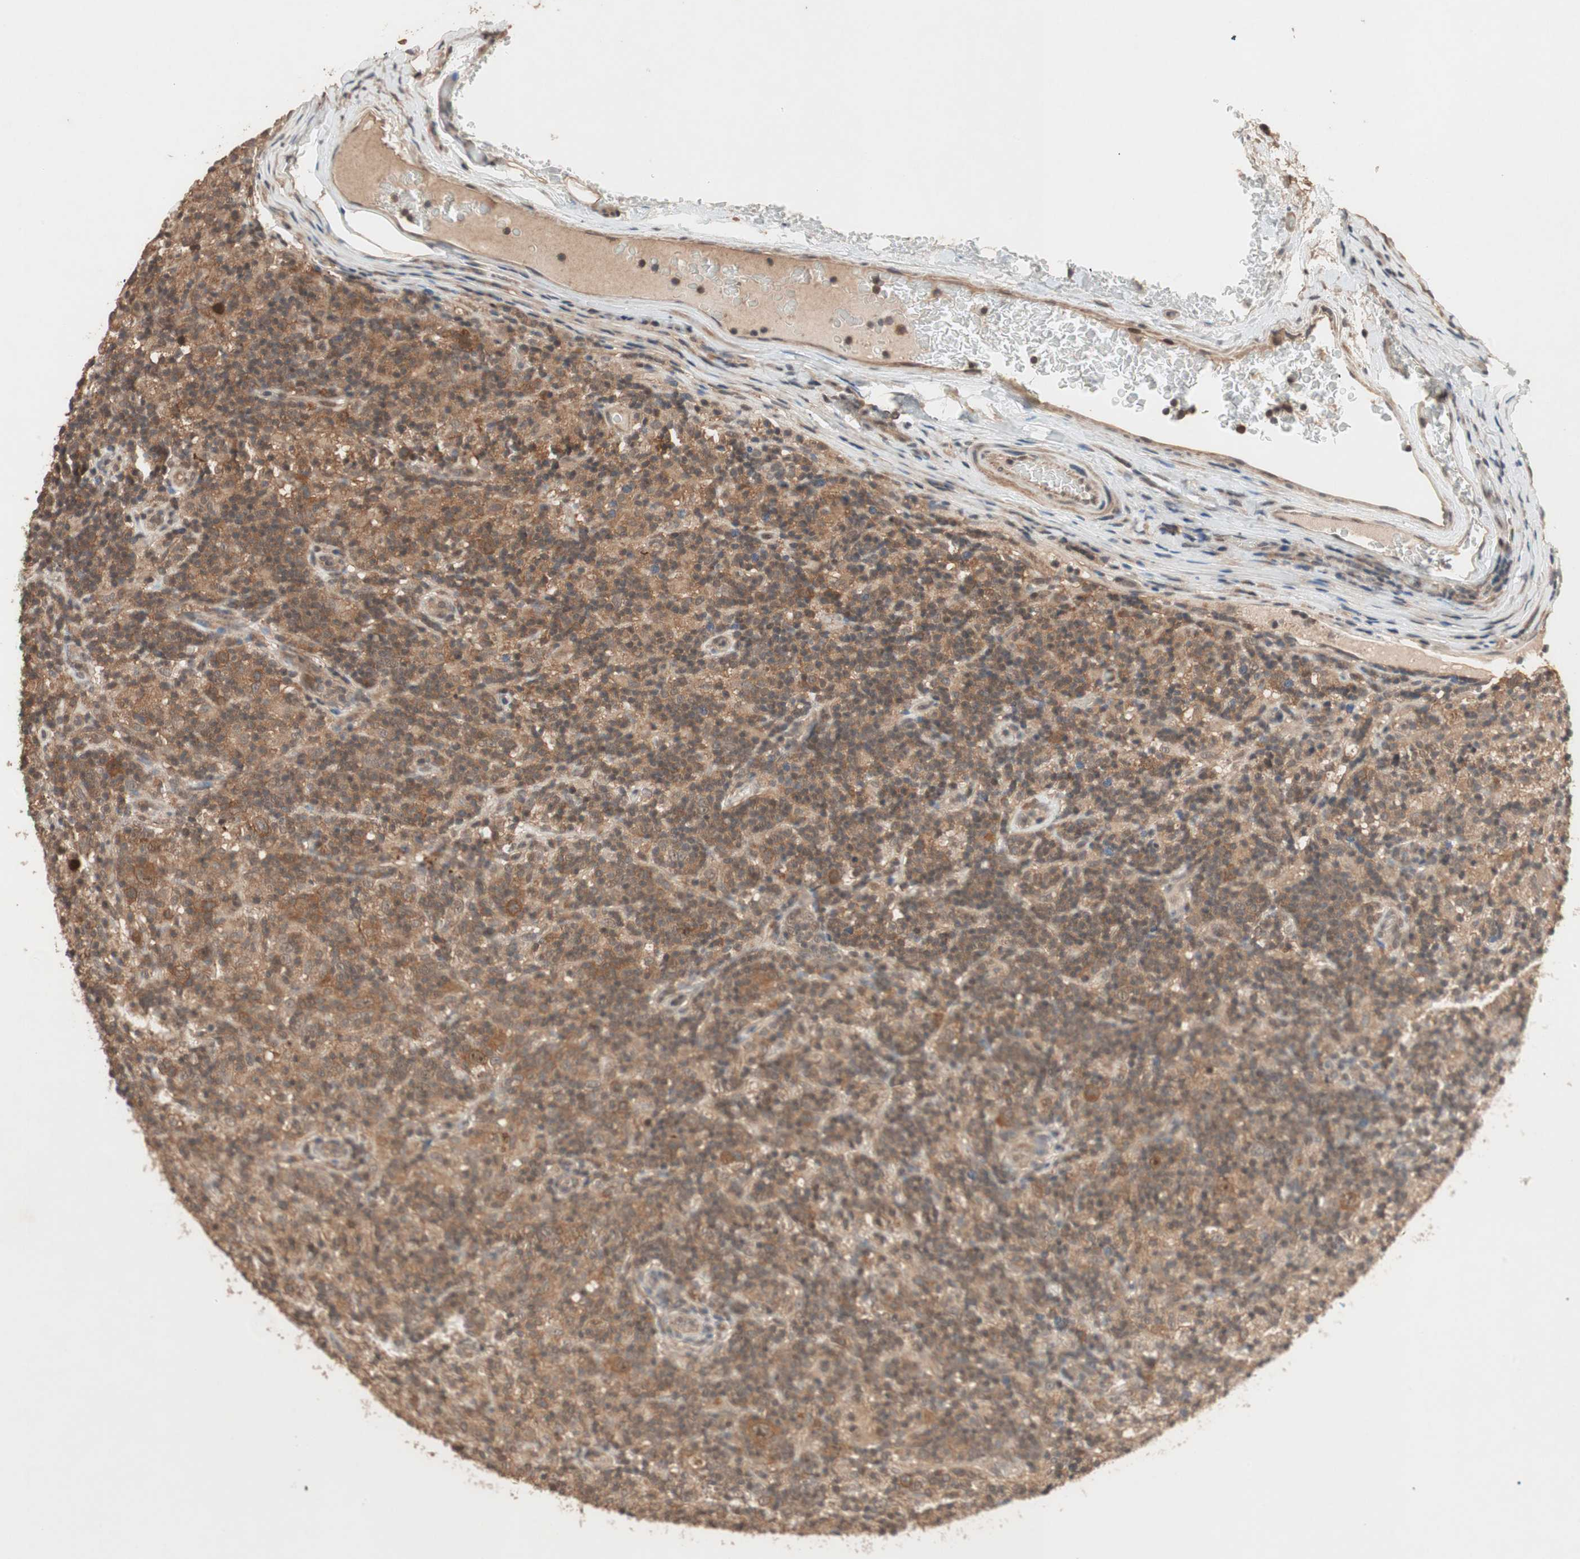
{"staining": {"intensity": "moderate", "quantity": ">75%", "location": "cytoplasmic/membranous"}, "tissue": "lymphoma", "cell_type": "Tumor cells", "image_type": "cancer", "snomed": [{"axis": "morphology", "description": "Hodgkin's disease, NOS"}, {"axis": "topography", "description": "Lymph node"}], "caption": "This image demonstrates immunohistochemistry (IHC) staining of human Hodgkin's disease, with medium moderate cytoplasmic/membranous positivity in approximately >75% of tumor cells.", "gene": "GART", "patient": {"sex": "male", "age": 70}}